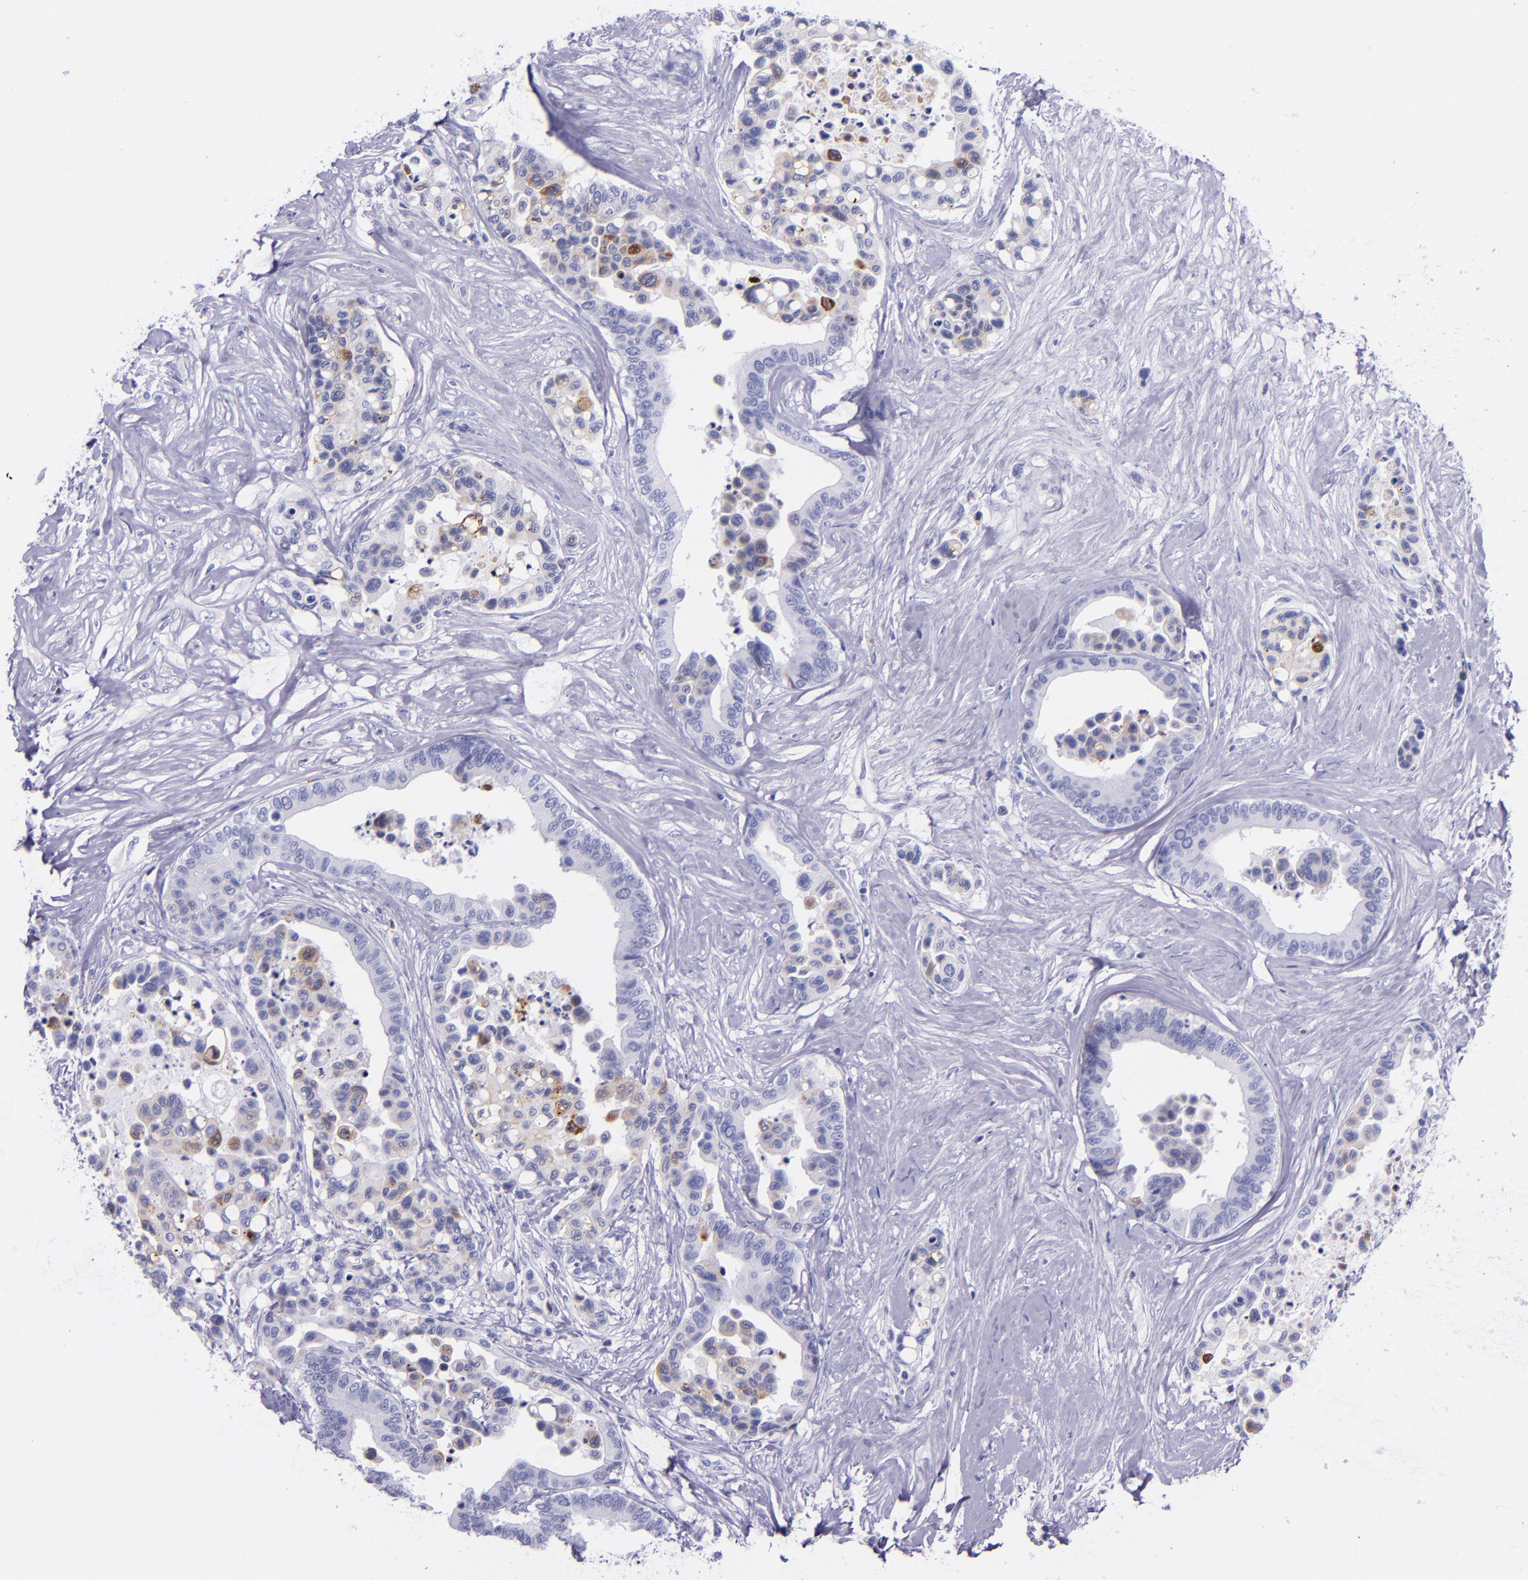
{"staining": {"intensity": "weak", "quantity": "<25%", "location": "cytoplasmic/membranous"}, "tissue": "colorectal cancer", "cell_type": "Tumor cells", "image_type": "cancer", "snomed": [{"axis": "morphology", "description": "Adenocarcinoma, NOS"}, {"axis": "topography", "description": "Colon"}], "caption": "DAB immunohistochemical staining of human colorectal adenocarcinoma displays no significant staining in tumor cells.", "gene": "SLPI", "patient": {"sex": "male", "age": 82}}